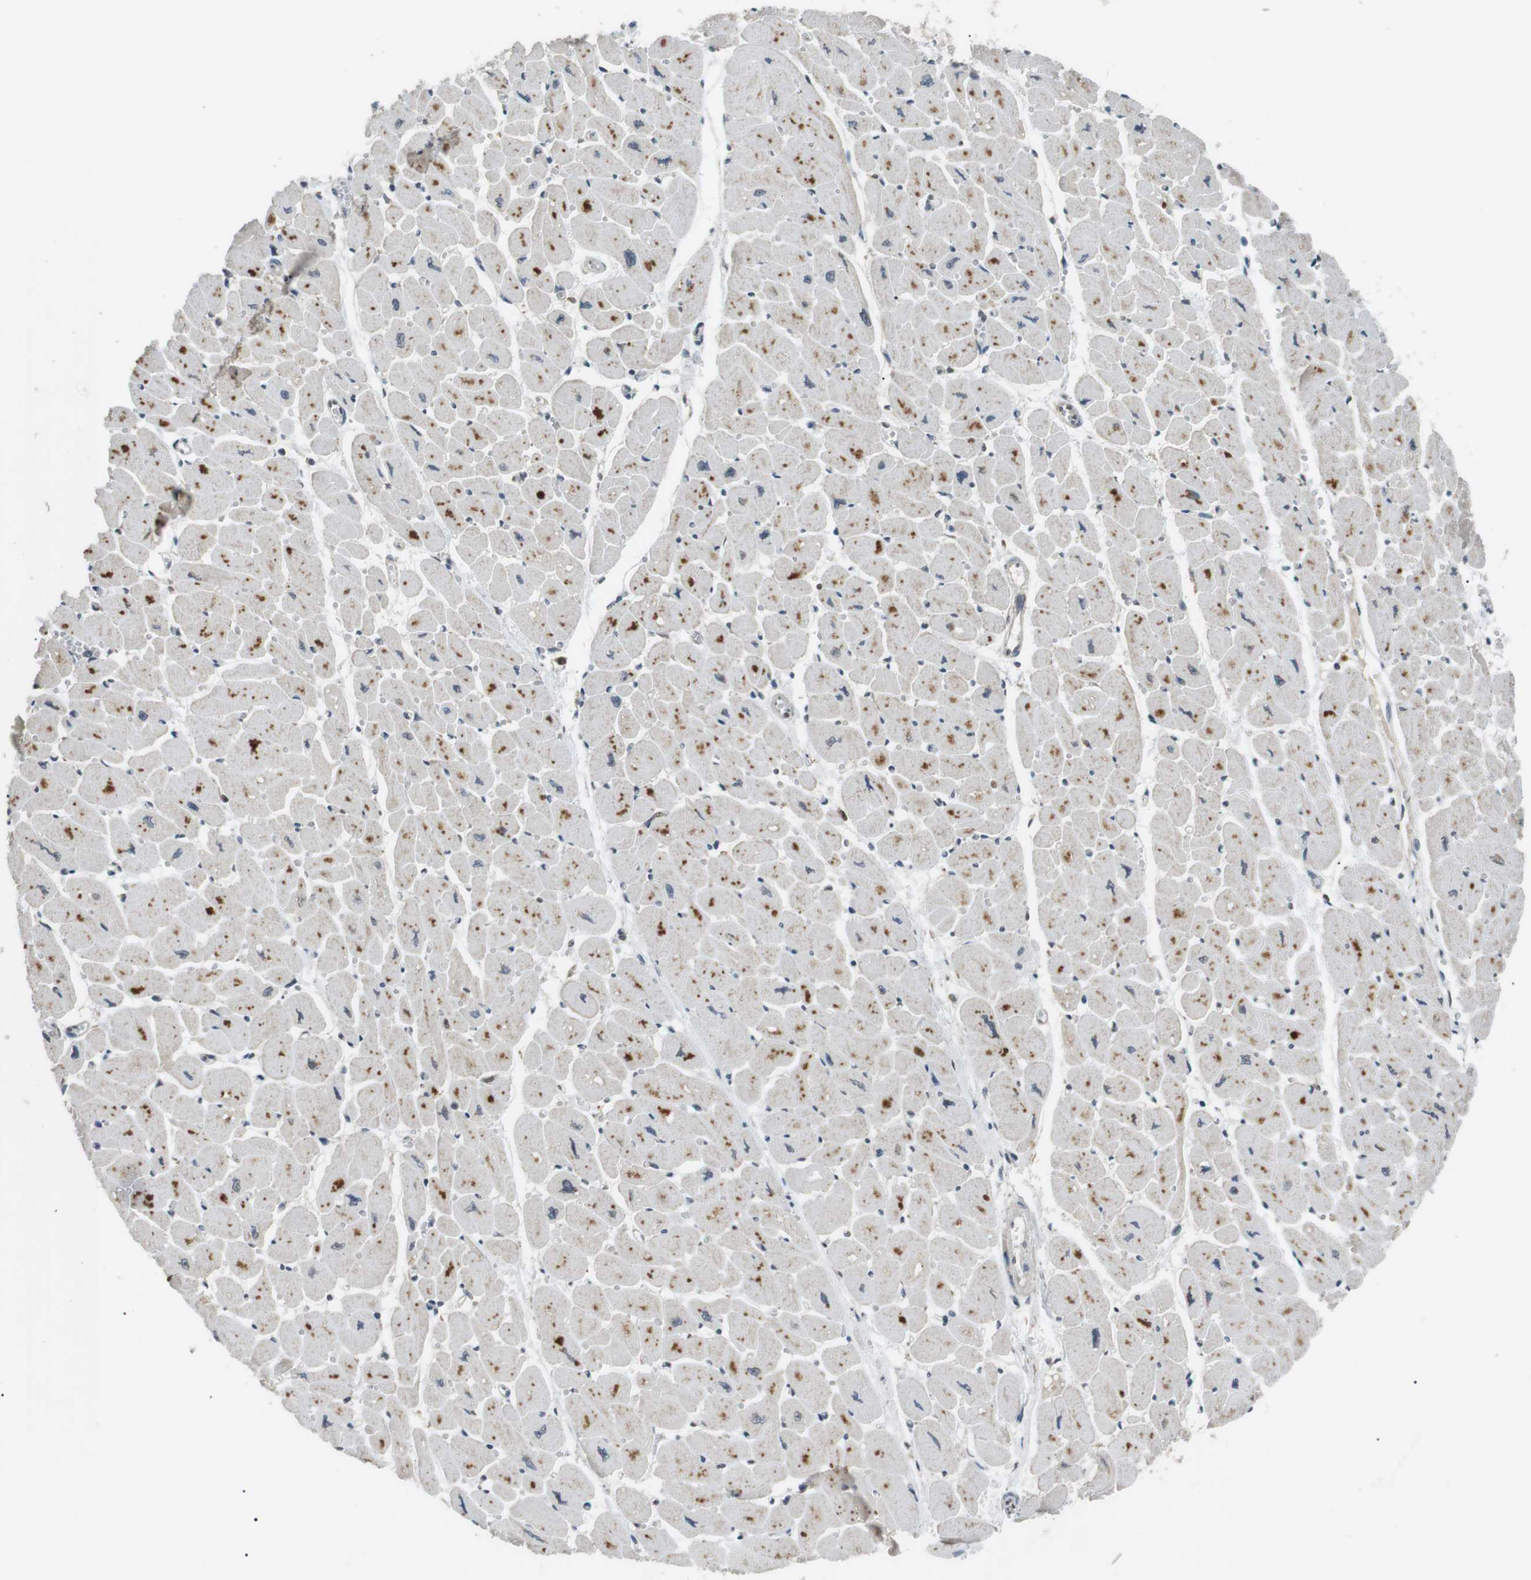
{"staining": {"intensity": "moderate", "quantity": "25%-75%", "location": "cytoplasmic/membranous"}, "tissue": "heart muscle", "cell_type": "Cardiomyocytes", "image_type": "normal", "snomed": [{"axis": "morphology", "description": "Normal tissue, NOS"}, {"axis": "topography", "description": "Heart"}], "caption": "This is a photomicrograph of IHC staining of benign heart muscle, which shows moderate staining in the cytoplasmic/membranous of cardiomyocytes.", "gene": "ORAI3", "patient": {"sex": "female", "age": 54}}